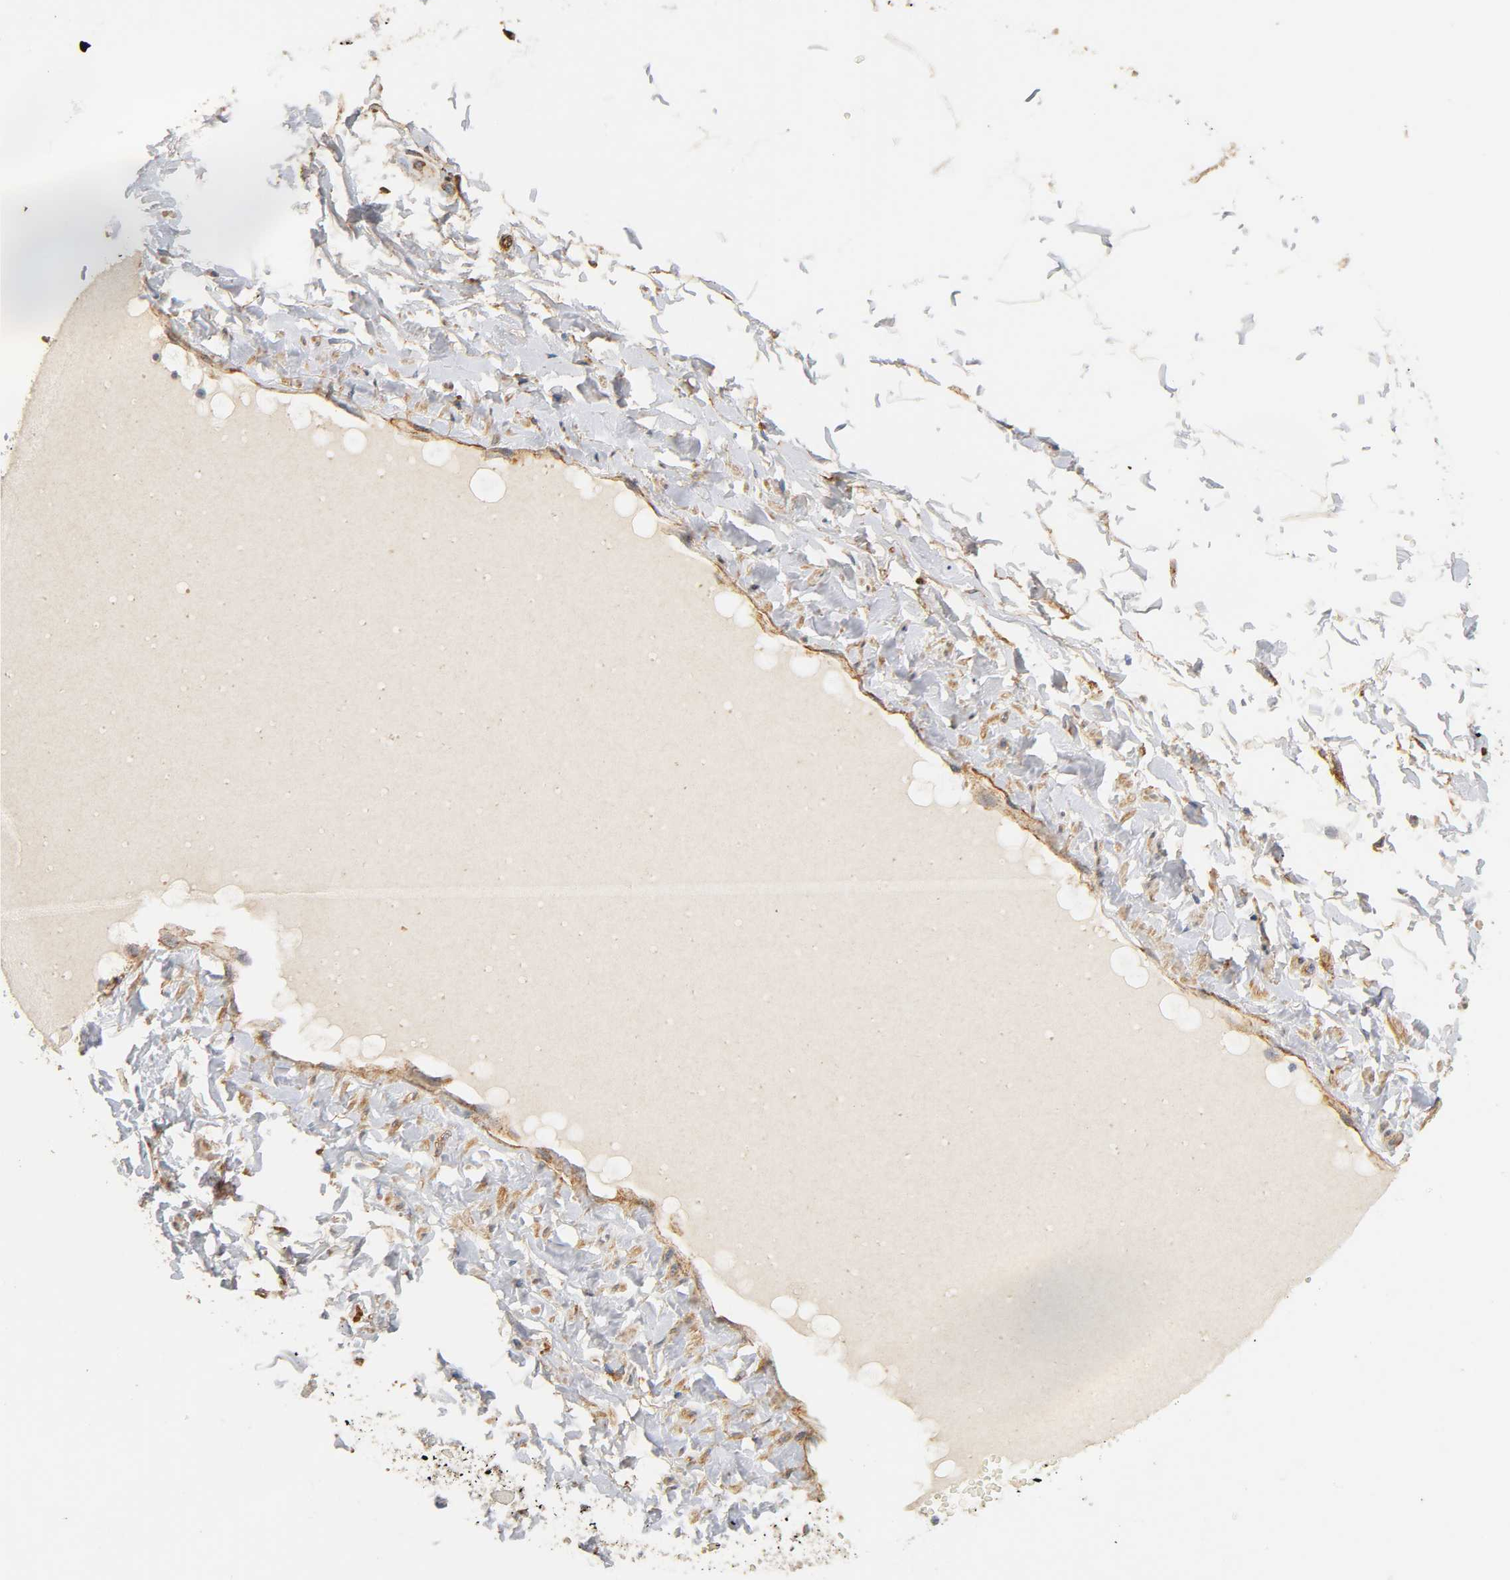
{"staining": {"intensity": "moderate", "quantity": ">75%", "location": "cytoplasmic/membranous"}, "tissue": "soft tissue", "cell_type": "Fibroblasts", "image_type": "normal", "snomed": [{"axis": "morphology", "description": "Normal tissue, NOS"}, {"axis": "morphology", "description": "Inflammation, NOS"}, {"axis": "topography", "description": "Vascular tissue"}, {"axis": "topography", "description": "Salivary gland"}], "caption": "Brown immunohistochemical staining in unremarkable human soft tissue shows moderate cytoplasmic/membranous positivity in approximately >75% of fibroblasts. The staining was performed using DAB (3,3'-diaminobenzidine) to visualize the protein expression in brown, while the nuclei were stained in blue with hematoxylin (Magnification: 20x).", "gene": "IFITM2", "patient": {"sex": "female", "age": 75}}